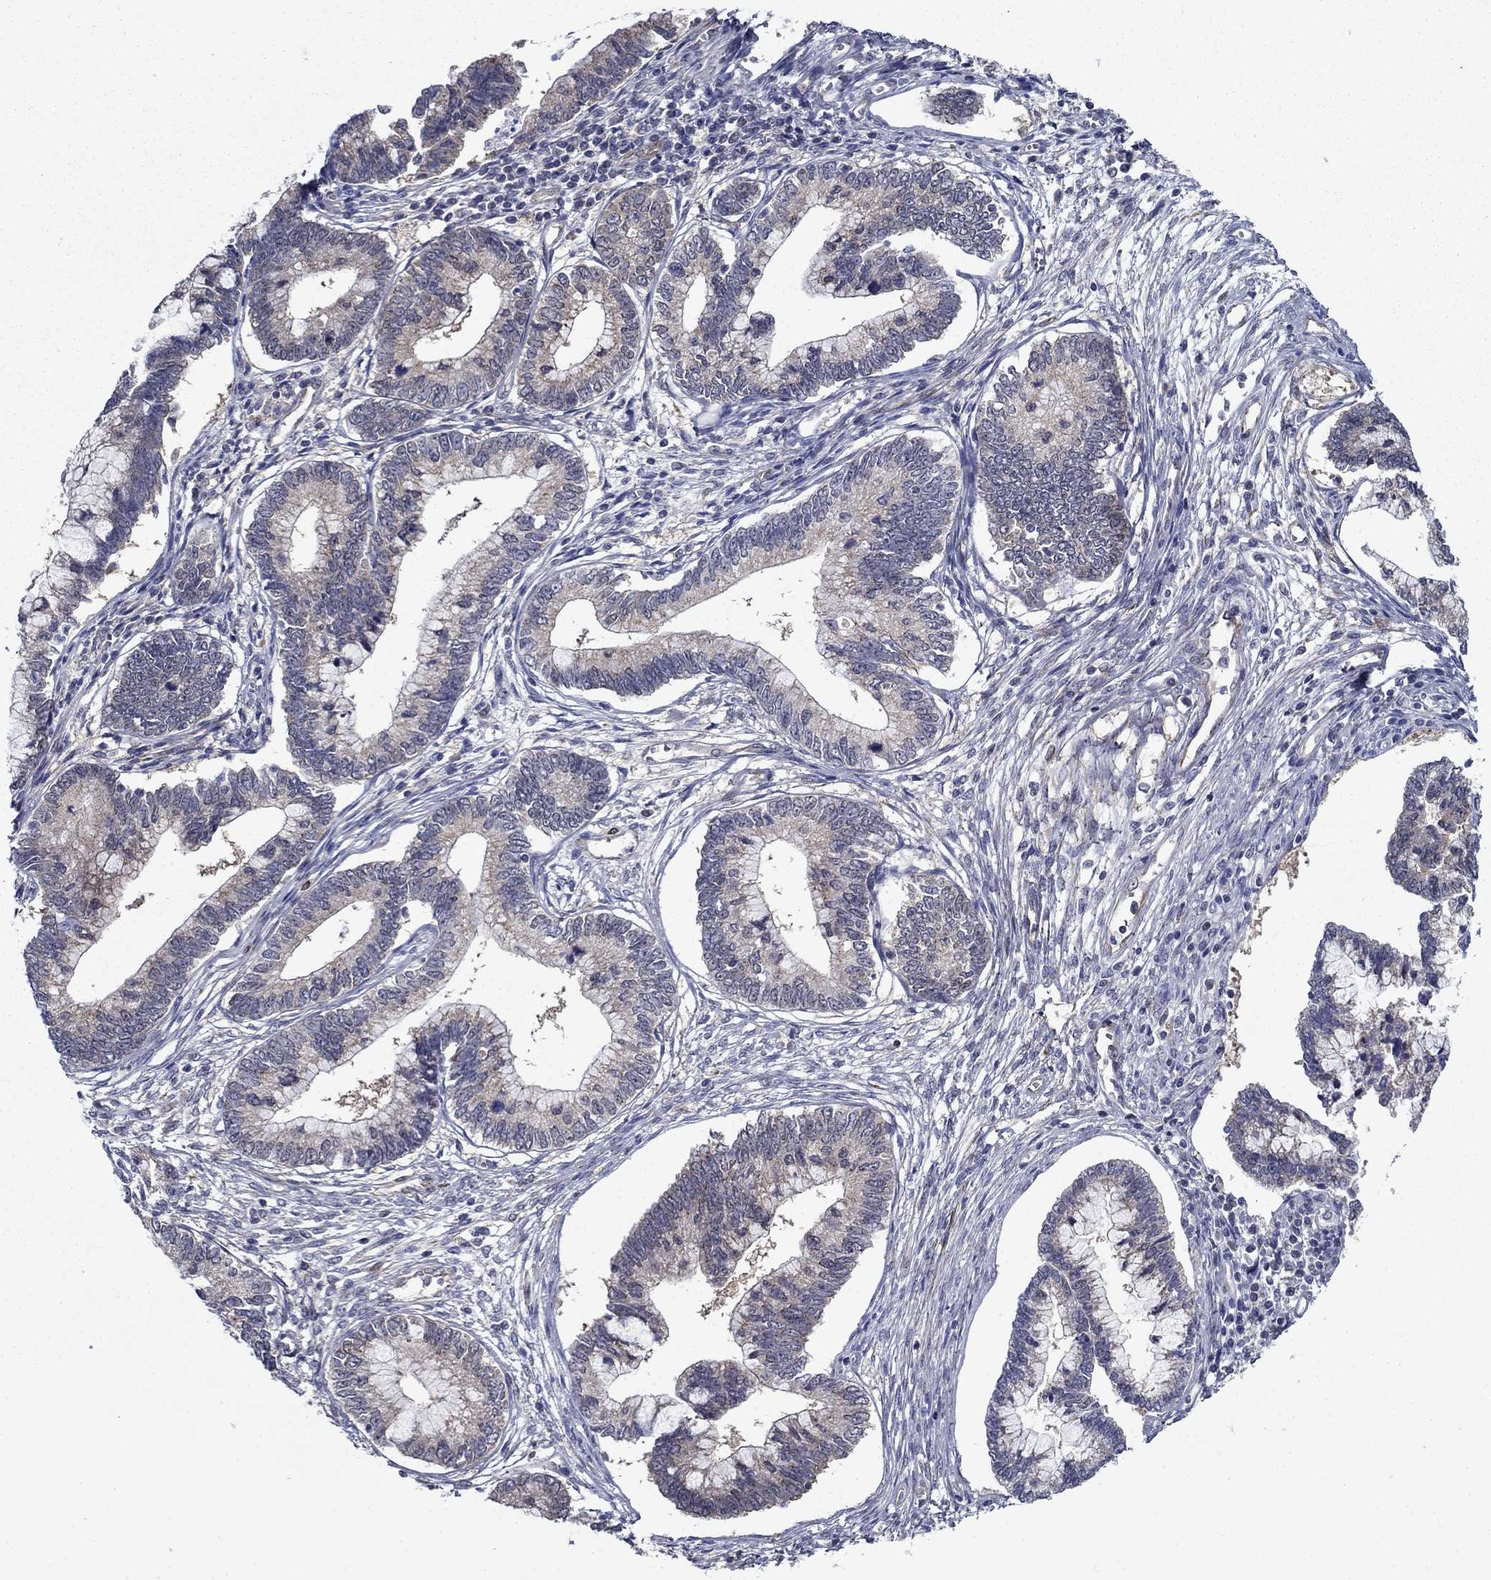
{"staining": {"intensity": "moderate", "quantity": "<25%", "location": "cytoplasmic/membranous"}, "tissue": "cervical cancer", "cell_type": "Tumor cells", "image_type": "cancer", "snomed": [{"axis": "morphology", "description": "Adenocarcinoma, NOS"}, {"axis": "topography", "description": "Cervix"}], "caption": "Adenocarcinoma (cervical) stained with DAB immunohistochemistry (IHC) displays low levels of moderate cytoplasmic/membranous staining in about <25% of tumor cells. The staining was performed using DAB to visualize the protein expression in brown, while the nuclei were stained in blue with hematoxylin (Magnification: 20x).", "gene": "LACTB2", "patient": {"sex": "female", "age": 44}}